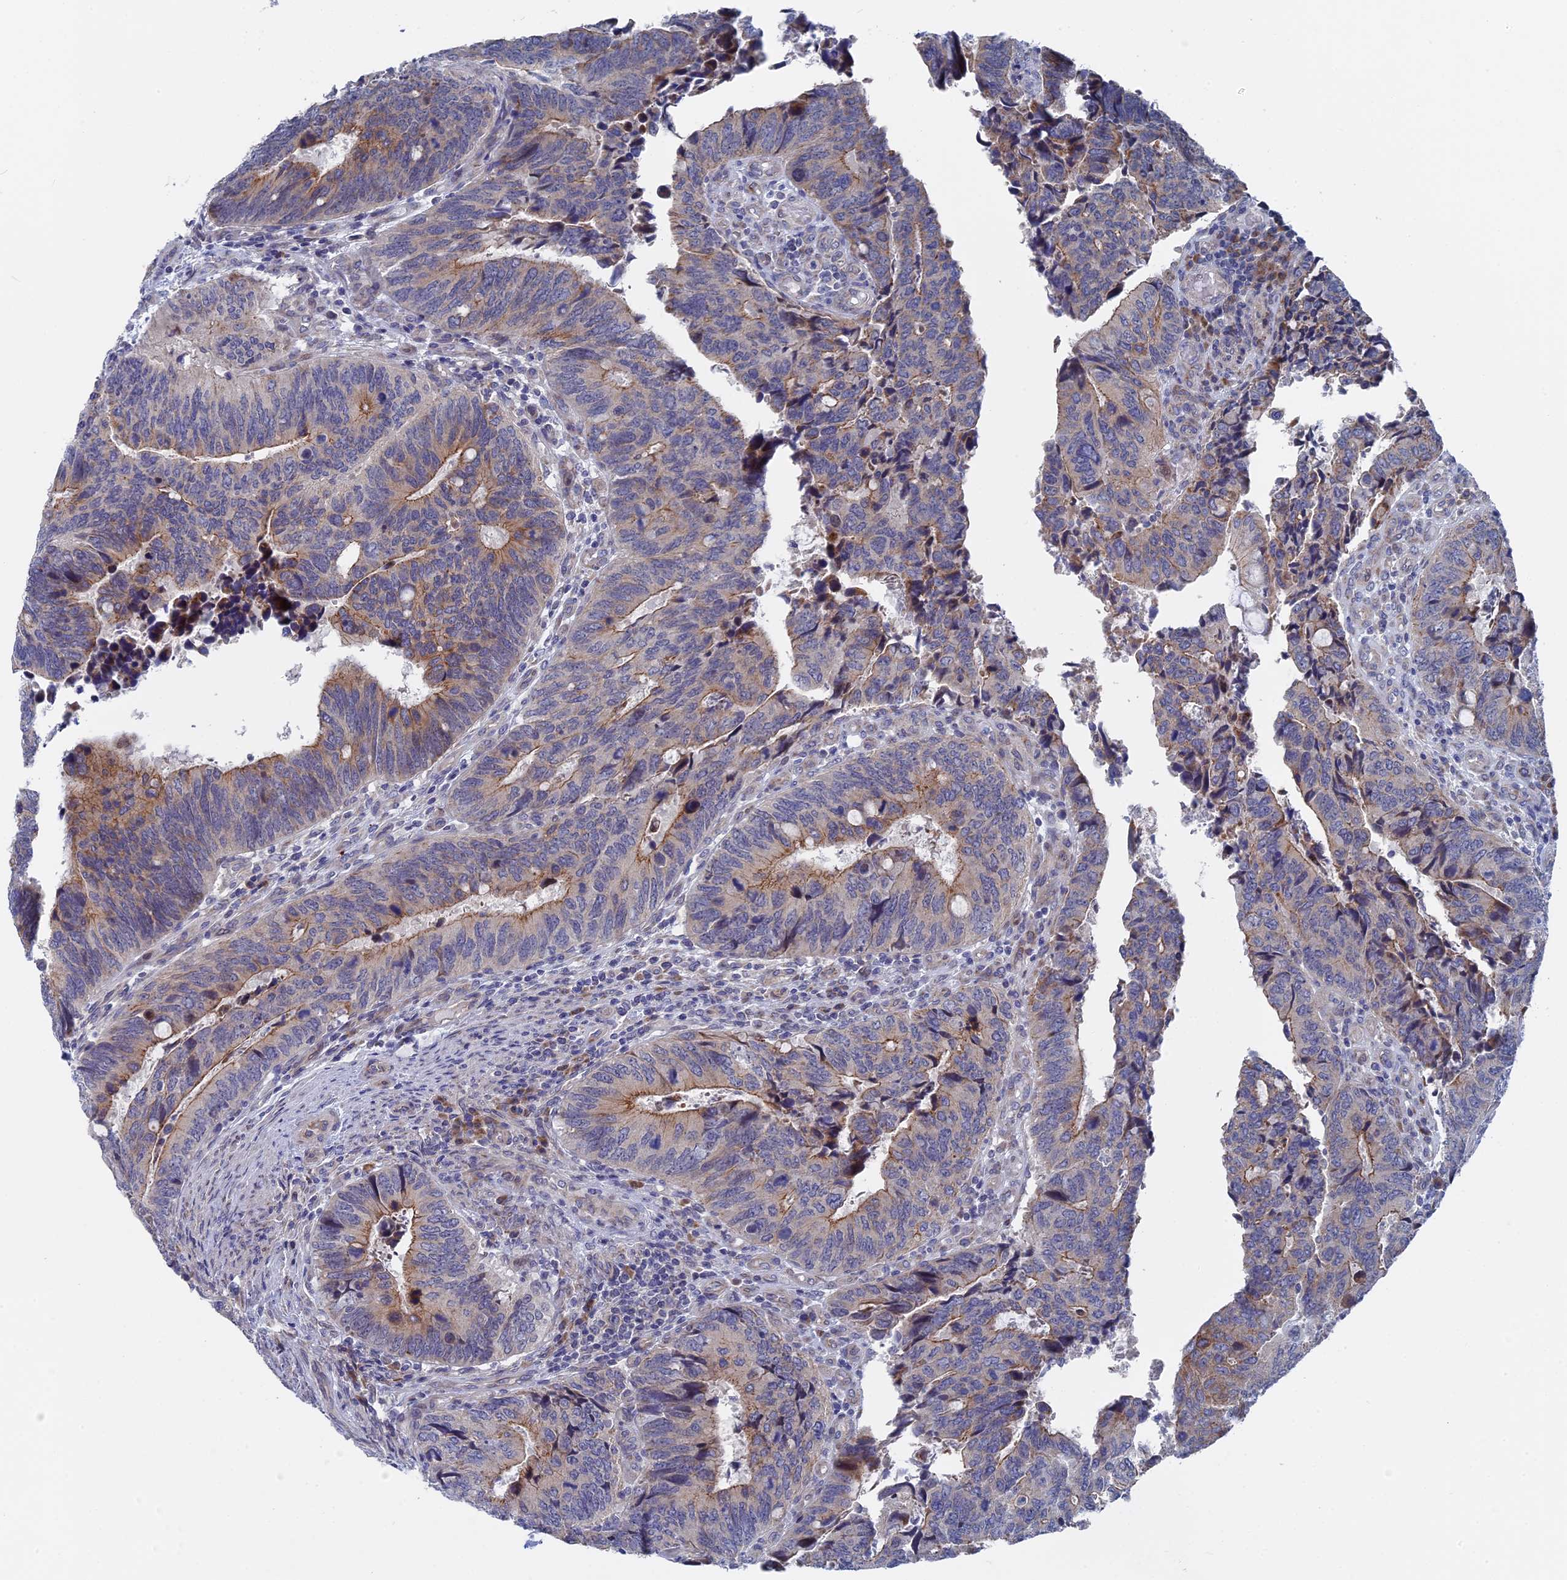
{"staining": {"intensity": "moderate", "quantity": "<25%", "location": "cytoplasmic/membranous"}, "tissue": "colorectal cancer", "cell_type": "Tumor cells", "image_type": "cancer", "snomed": [{"axis": "morphology", "description": "Adenocarcinoma, NOS"}, {"axis": "topography", "description": "Colon"}], "caption": "Immunohistochemical staining of human colorectal cancer (adenocarcinoma) displays low levels of moderate cytoplasmic/membranous staining in about <25% of tumor cells. The staining is performed using DAB (3,3'-diaminobenzidine) brown chromogen to label protein expression. The nuclei are counter-stained blue using hematoxylin.", "gene": "TMEM161A", "patient": {"sex": "male", "age": 87}}